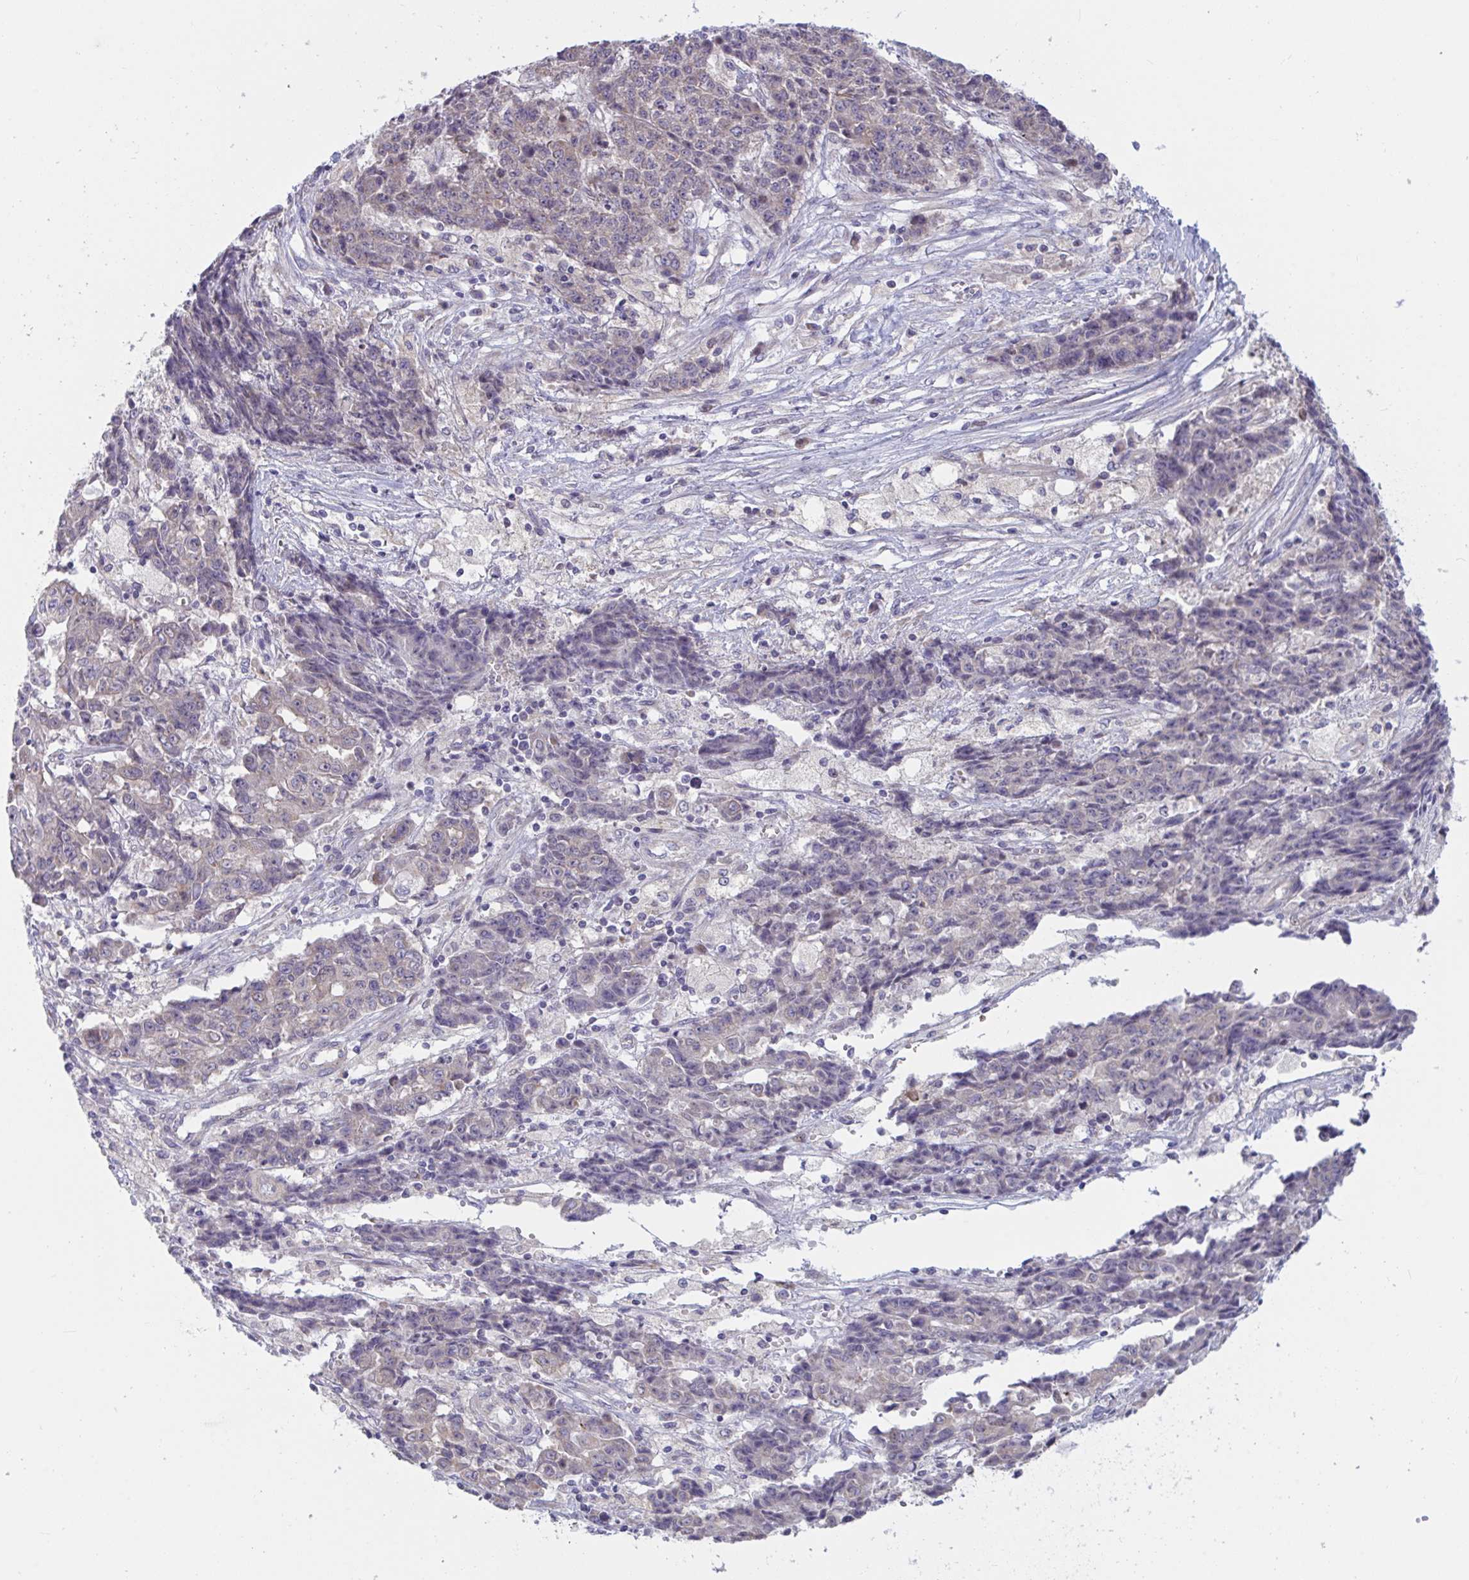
{"staining": {"intensity": "negative", "quantity": "none", "location": "none"}, "tissue": "ovarian cancer", "cell_type": "Tumor cells", "image_type": "cancer", "snomed": [{"axis": "morphology", "description": "Carcinoma, endometroid"}, {"axis": "topography", "description": "Ovary"}], "caption": "Immunohistochemical staining of ovarian cancer exhibits no significant positivity in tumor cells. The staining is performed using DAB brown chromogen with nuclei counter-stained in using hematoxylin.", "gene": "IL37", "patient": {"sex": "female", "age": 42}}